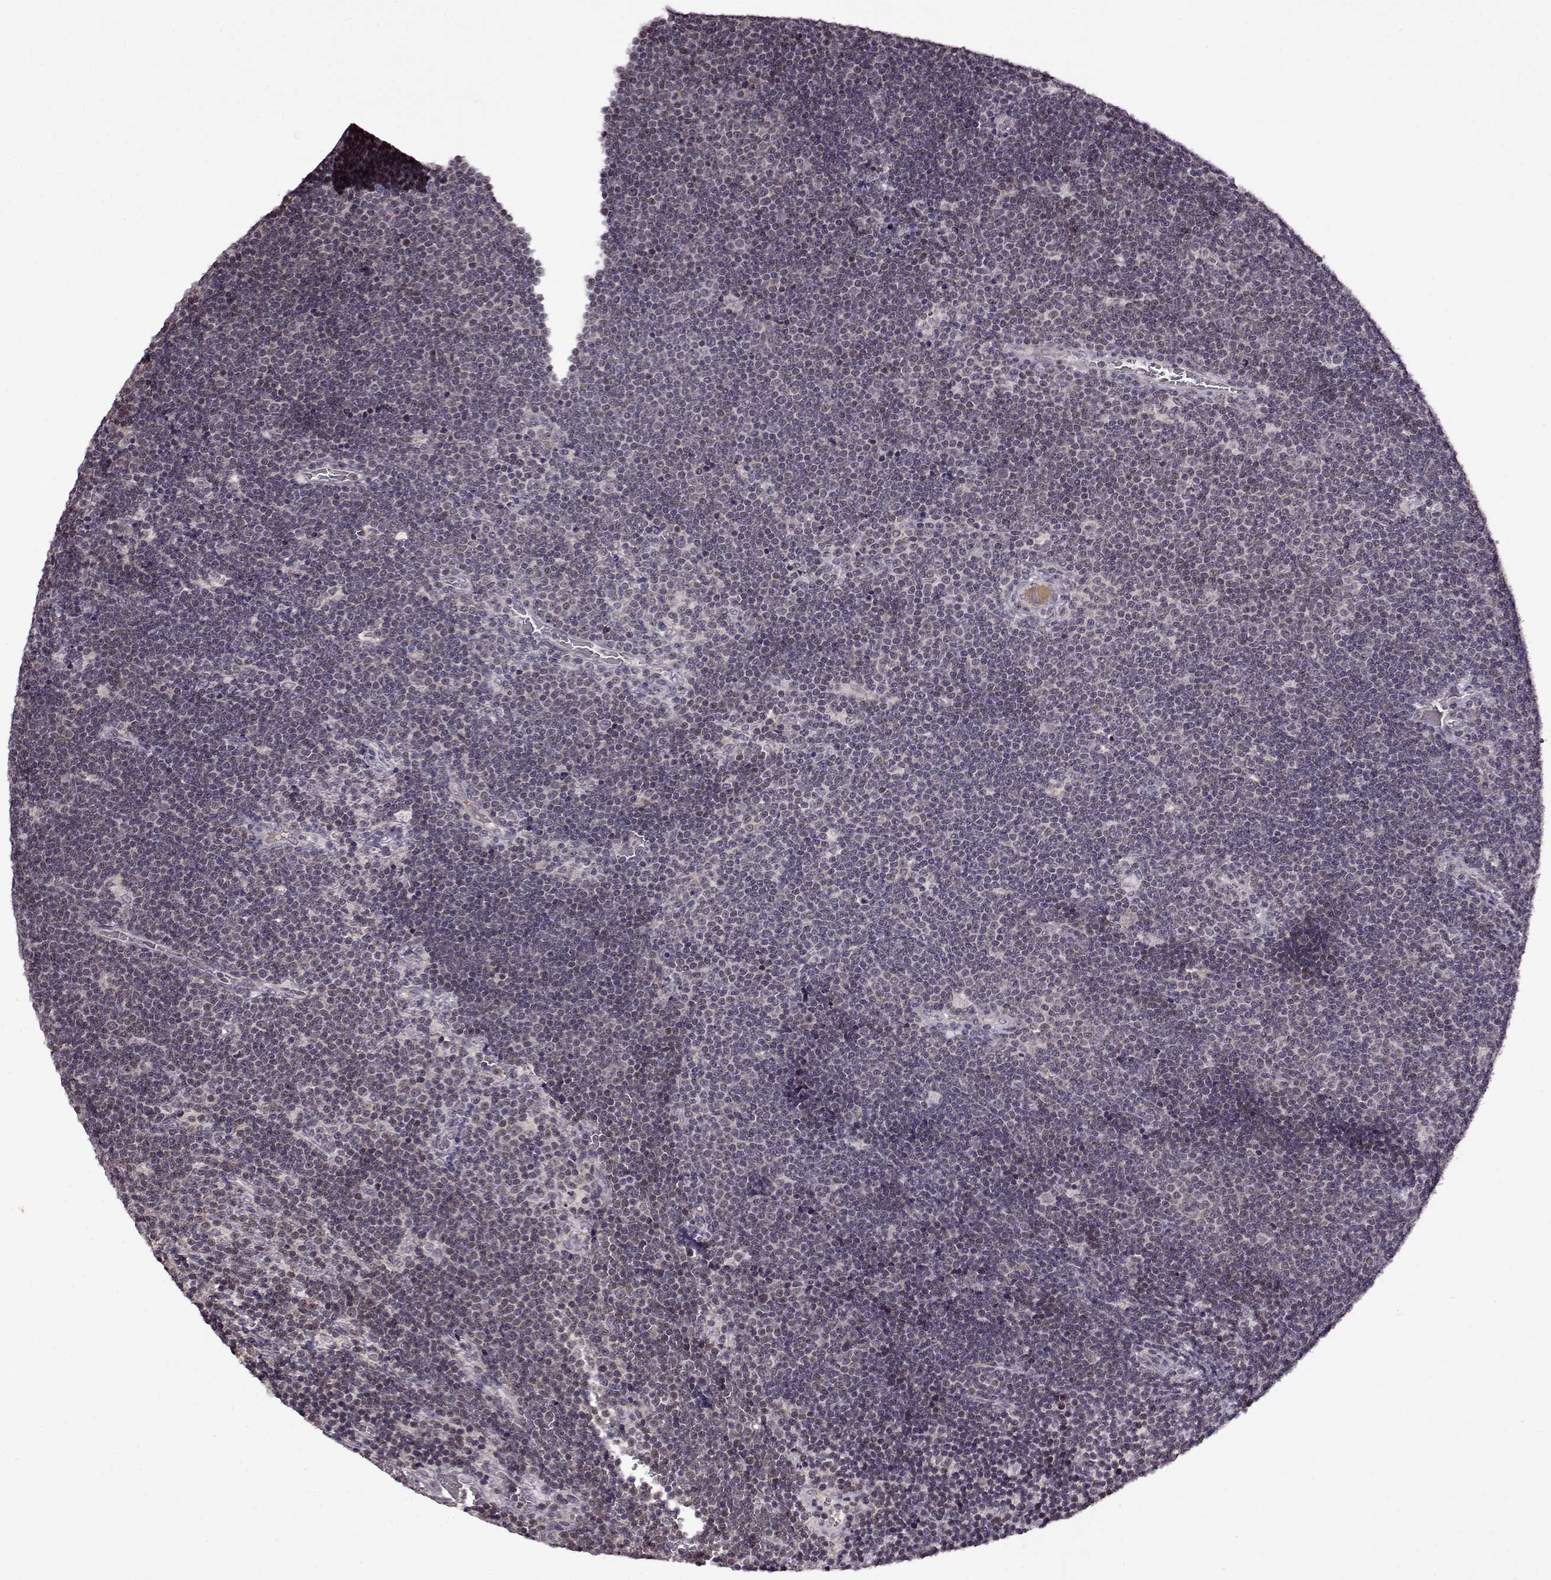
{"staining": {"intensity": "negative", "quantity": "none", "location": "none"}, "tissue": "lymphoma", "cell_type": "Tumor cells", "image_type": "cancer", "snomed": [{"axis": "morphology", "description": "Malignant lymphoma, non-Hodgkin's type, Low grade"}, {"axis": "topography", "description": "Brain"}], "caption": "Immunohistochemistry (IHC) image of neoplastic tissue: low-grade malignant lymphoma, non-Hodgkin's type stained with DAB demonstrates no significant protein expression in tumor cells.", "gene": "MAIP1", "patient": {"sex": "female", "age": 66}}